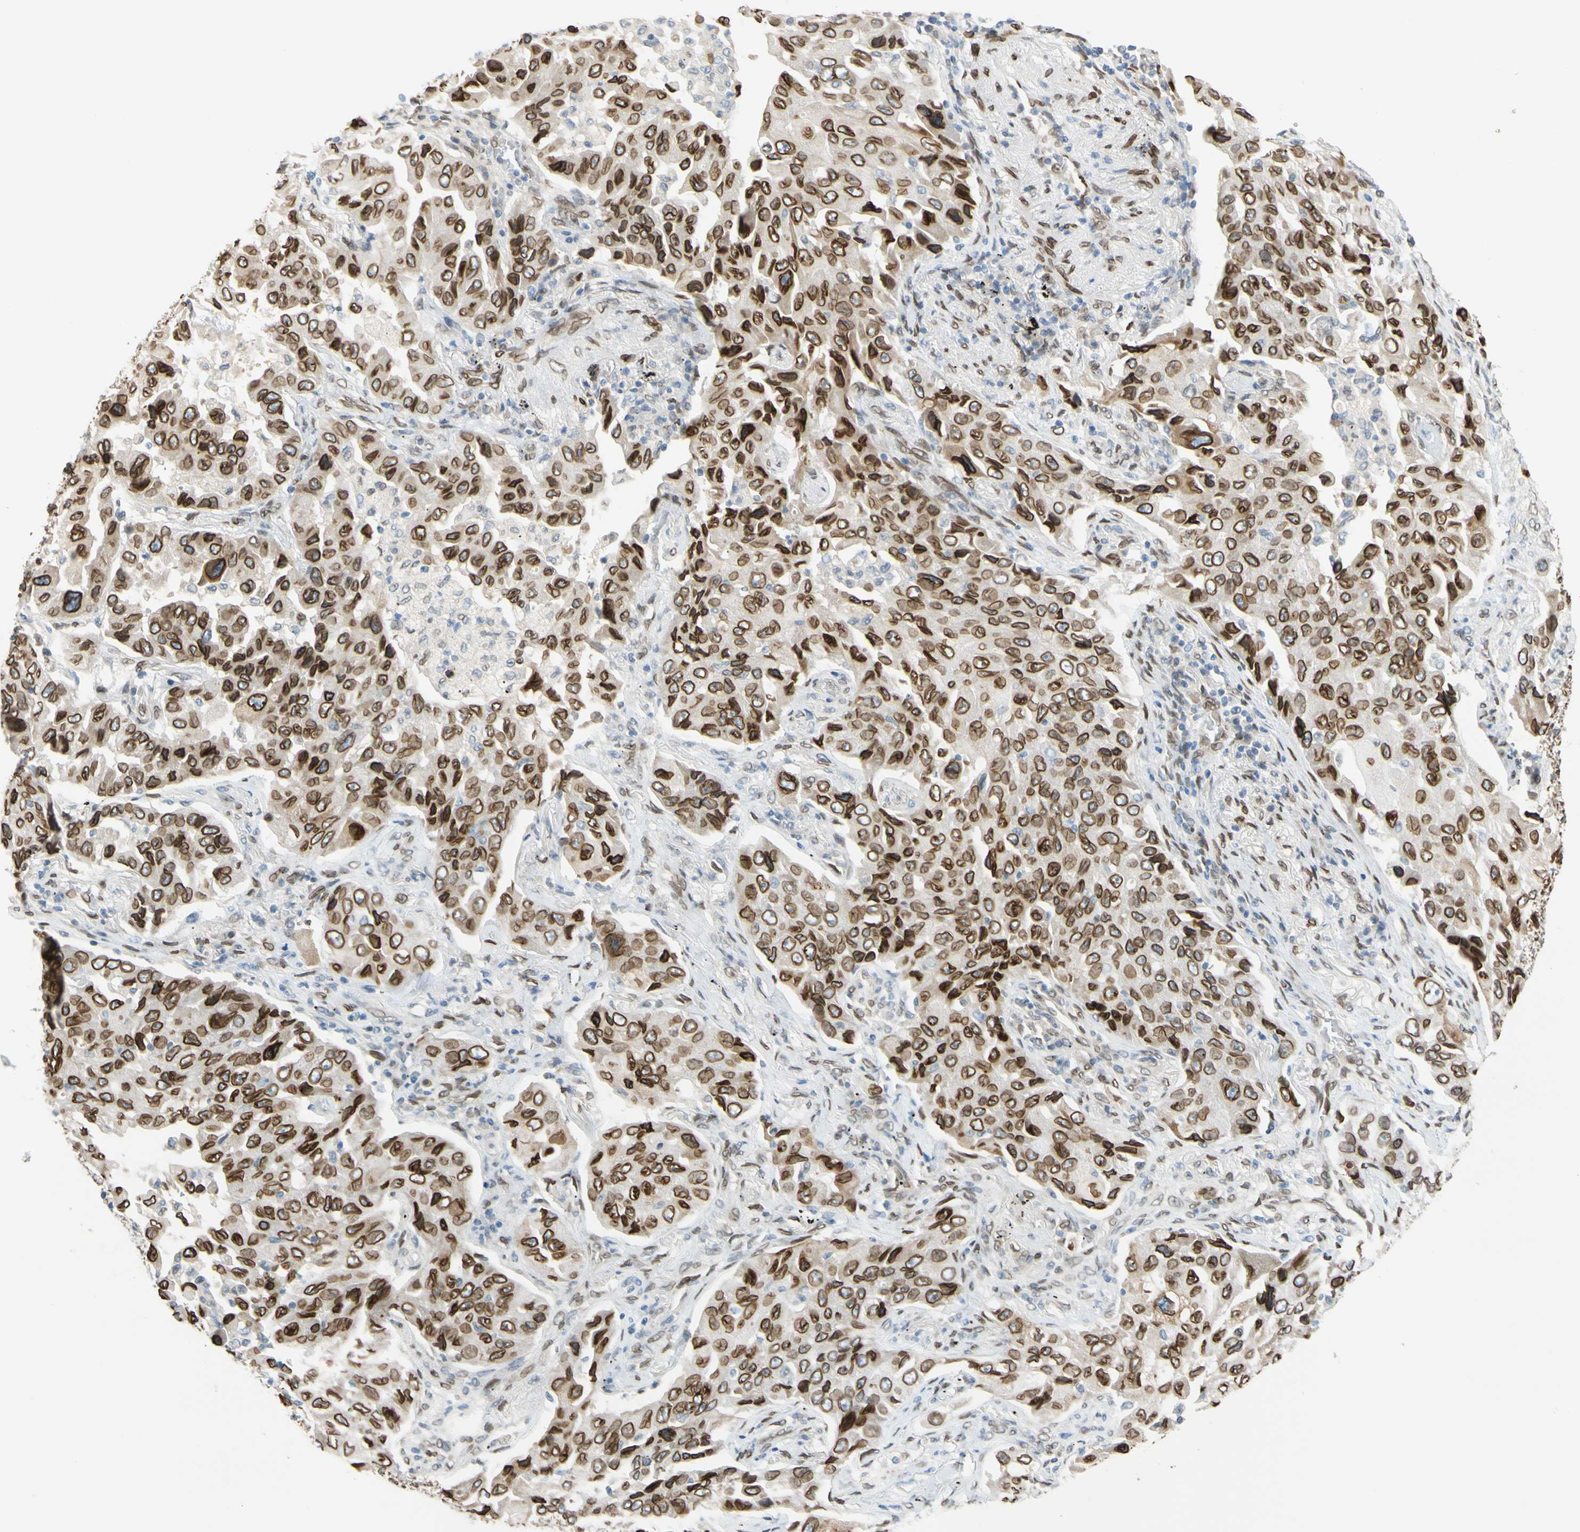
{"staining": {"intensity": "strong", "quantity": ">75%", "location": "cytoplasmic/membranous,nuclear"}, "tissue": "lung cancer", "cell_type": "Tumor cells", "image_type": "cancer", "snomed": [{"axis": "morphology", "description": "Adenocarcinoma, NOS"}, {"axis": "topography", "description": "Lung"}], "caption": "This is a histology image of IHC staining of lung cancer, which shows strong positivity in the cytoplasmic/membranous and nuclear of tumor cells.", "gene": "SUN1", "patient": {"sex": "female", "age": 65}}